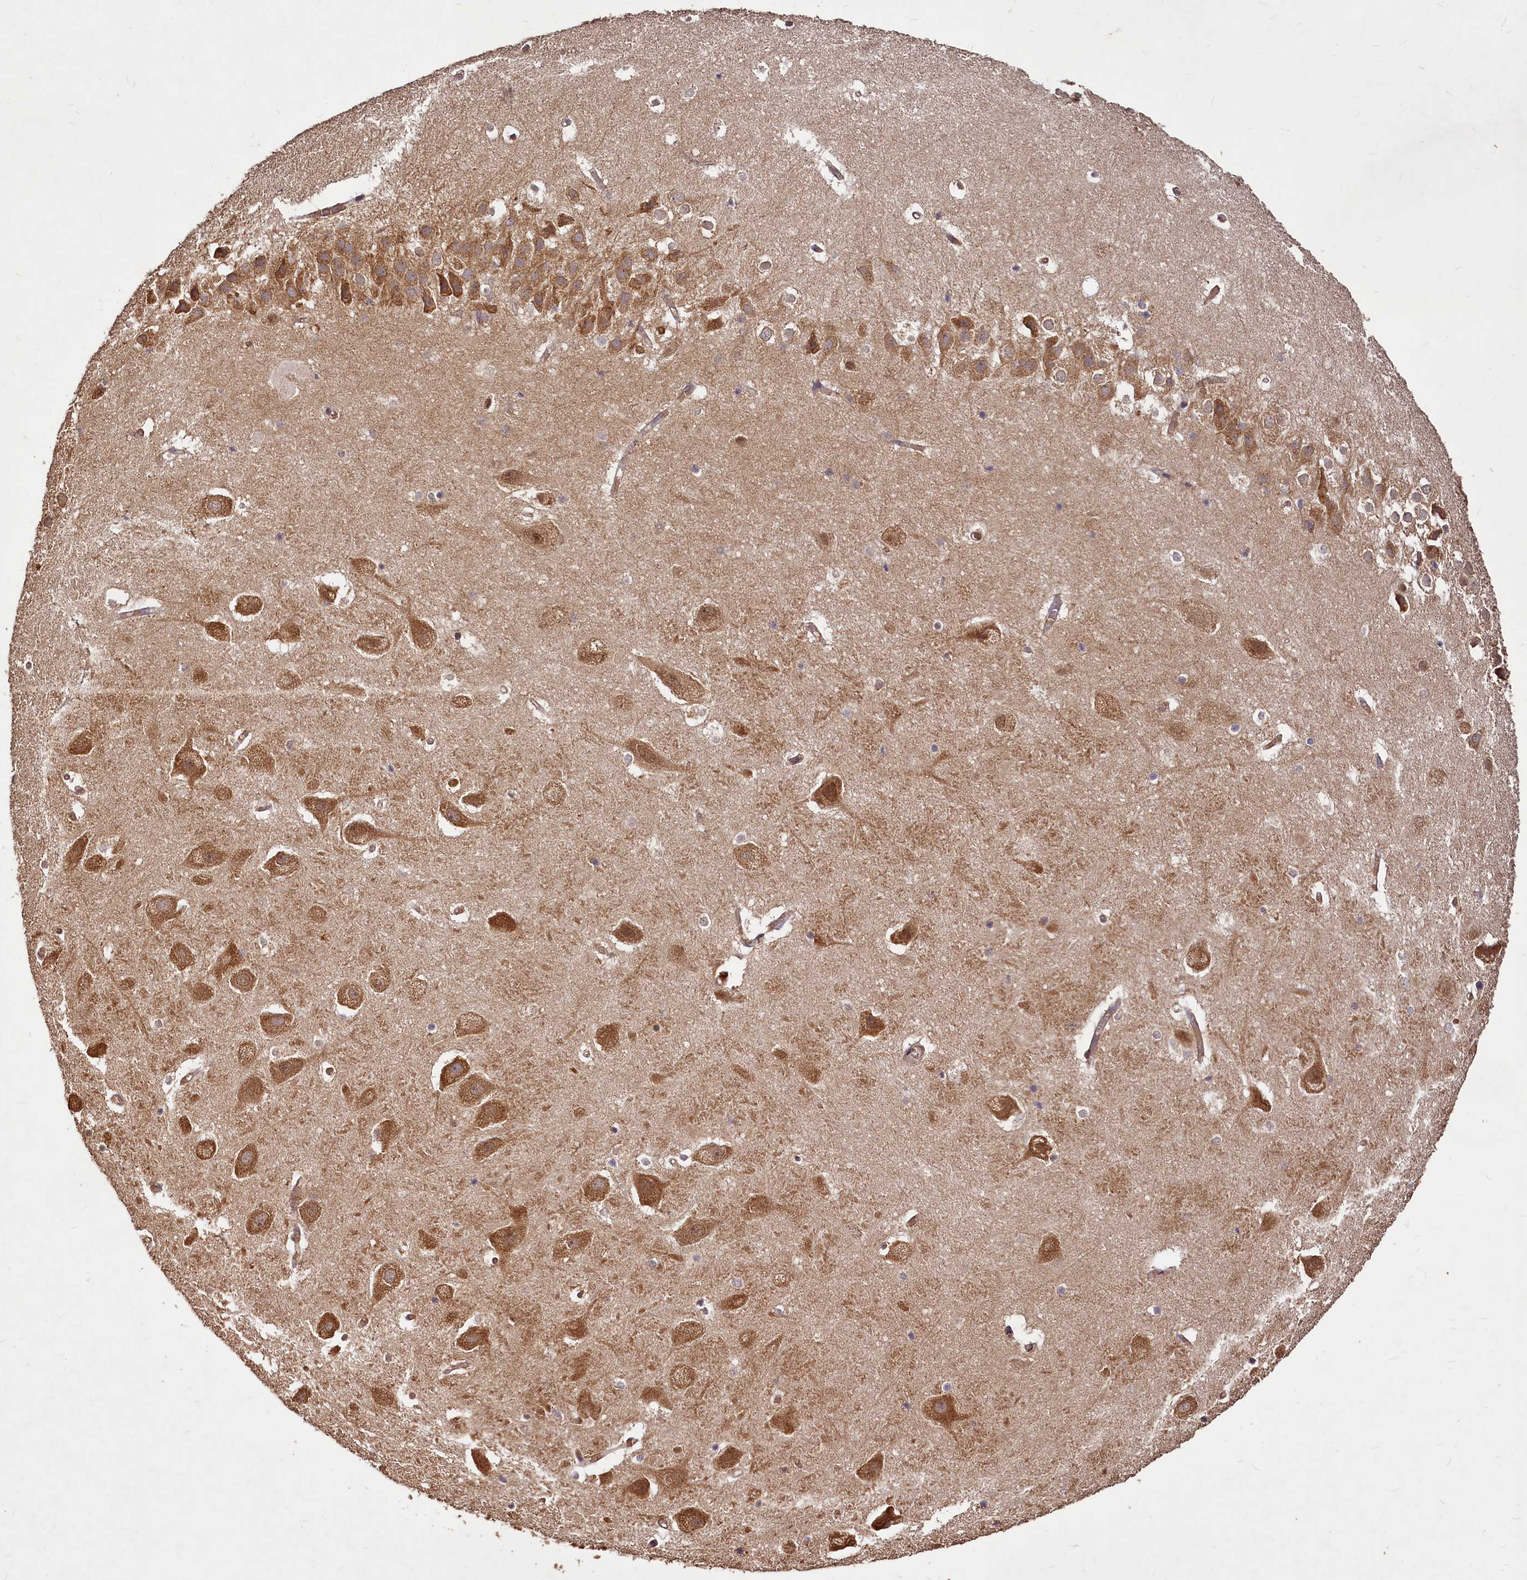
{"staining": {"intensity": "moderate", "quantity": ">75%", "location": "cytoplasmic/membranous"}, "tissue": "hippocampus", "cell_type": "Glial cells", "image_type": "normal", "snomed": [{"axis": "morphology", "description": "Normal tissue, NOS"}, {"axis": "topography", "description": "Hippocampus"}], "caption": "Hippocampus stained with DAB immunohistochemistry displays medium levels of moderate cytoplasmic/membranous staining in approximately >75% of glial cells.", "gene": "VPS51", "patient": {"sex": "female", "age": 52}}